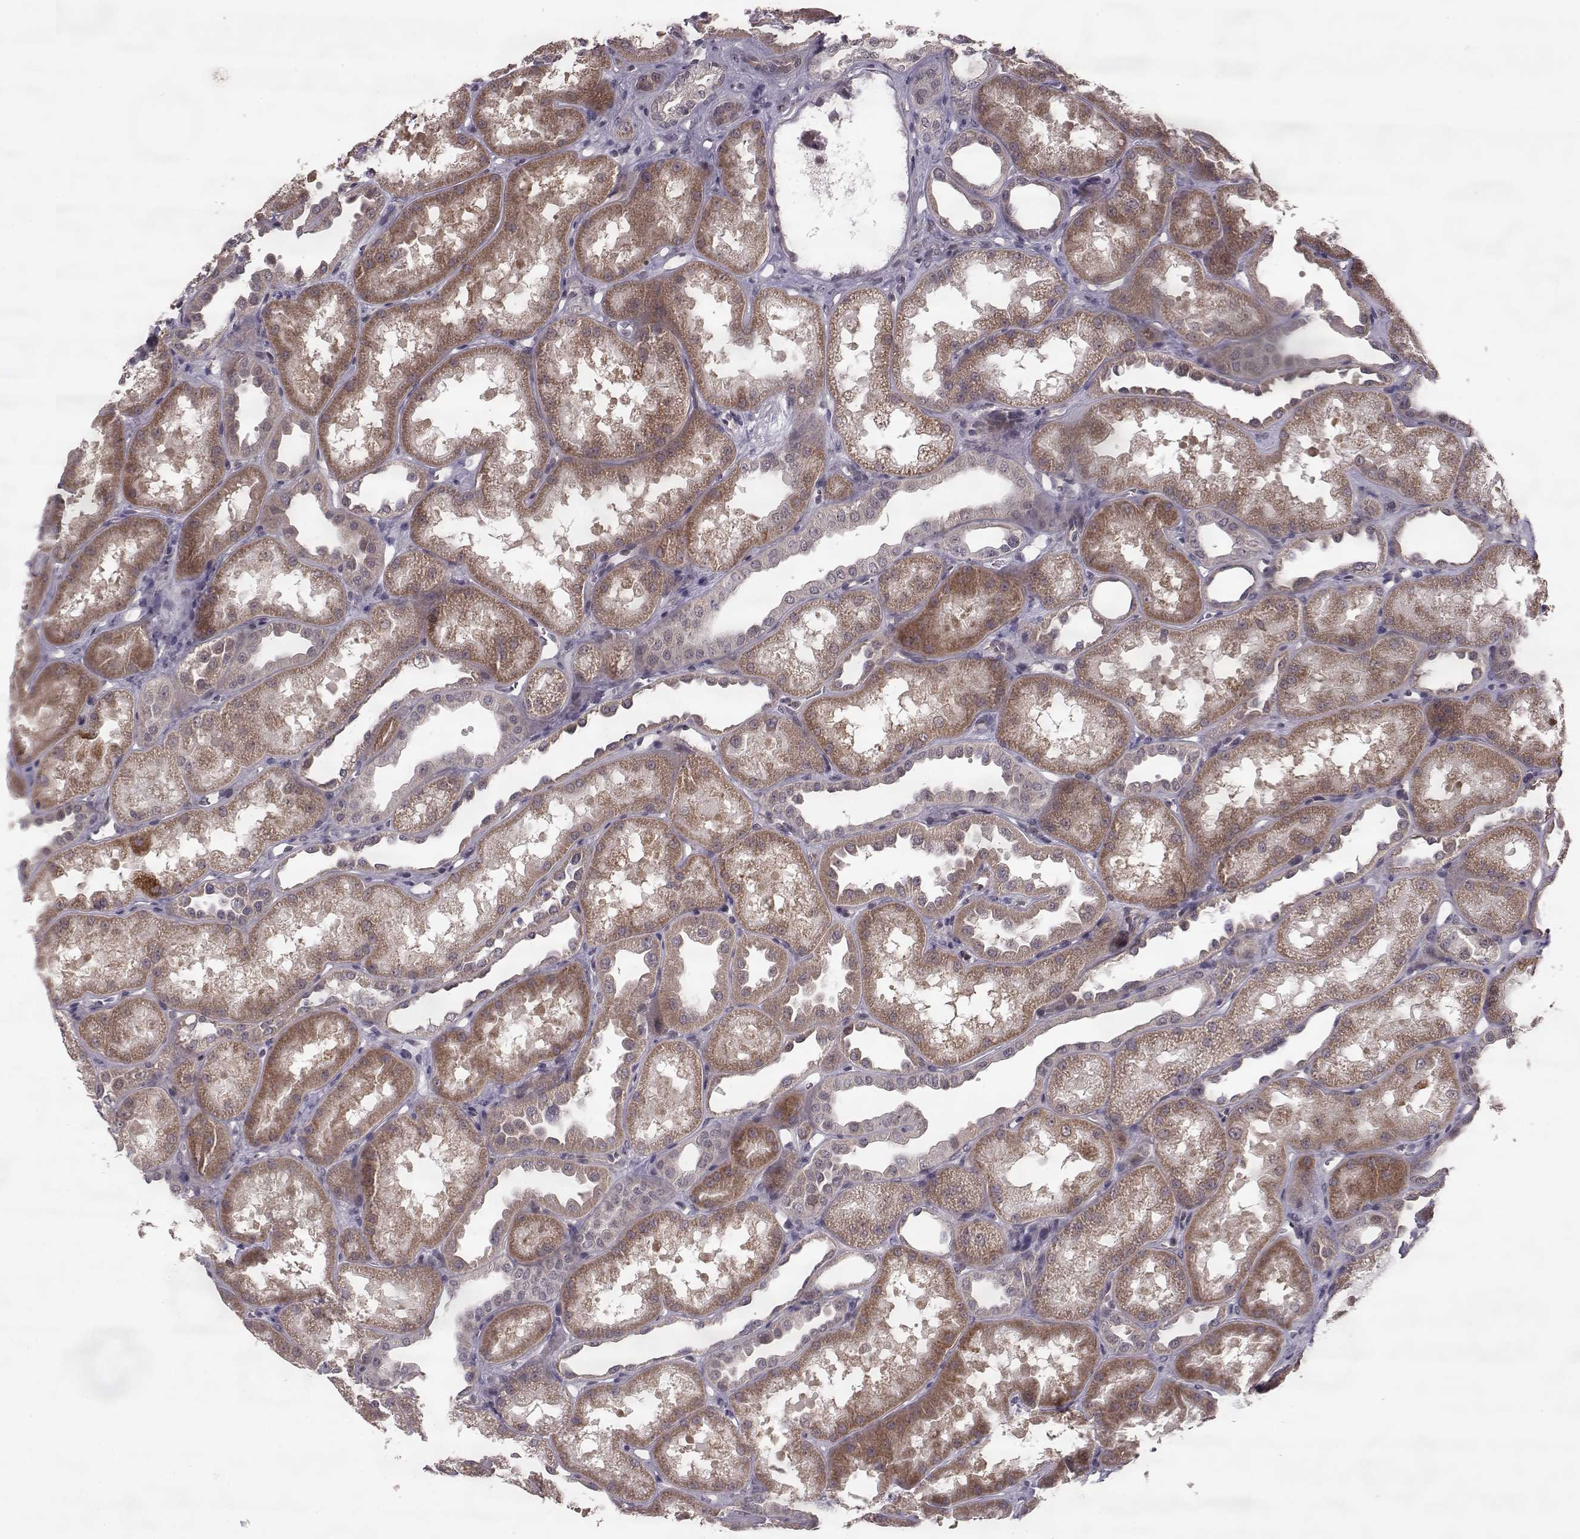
{"staining": {"intensity": "negative", "quantity": "none", "location": "none"}, "tissue": "kidney", "cell_type": "Cells in glomeruli", "image_type": "normal", "snomed": [{"axis": "morphology", "description": "Normal tissue, NOS"}, {"axis": "topography", "description": "Kidney"}], "caption": "The immunohistochemistry micrograph has no significant staining in cells in glomeruli of kidney.", "gene": "ELOVL5", "patient": {"sex": "male", "age": 61}}